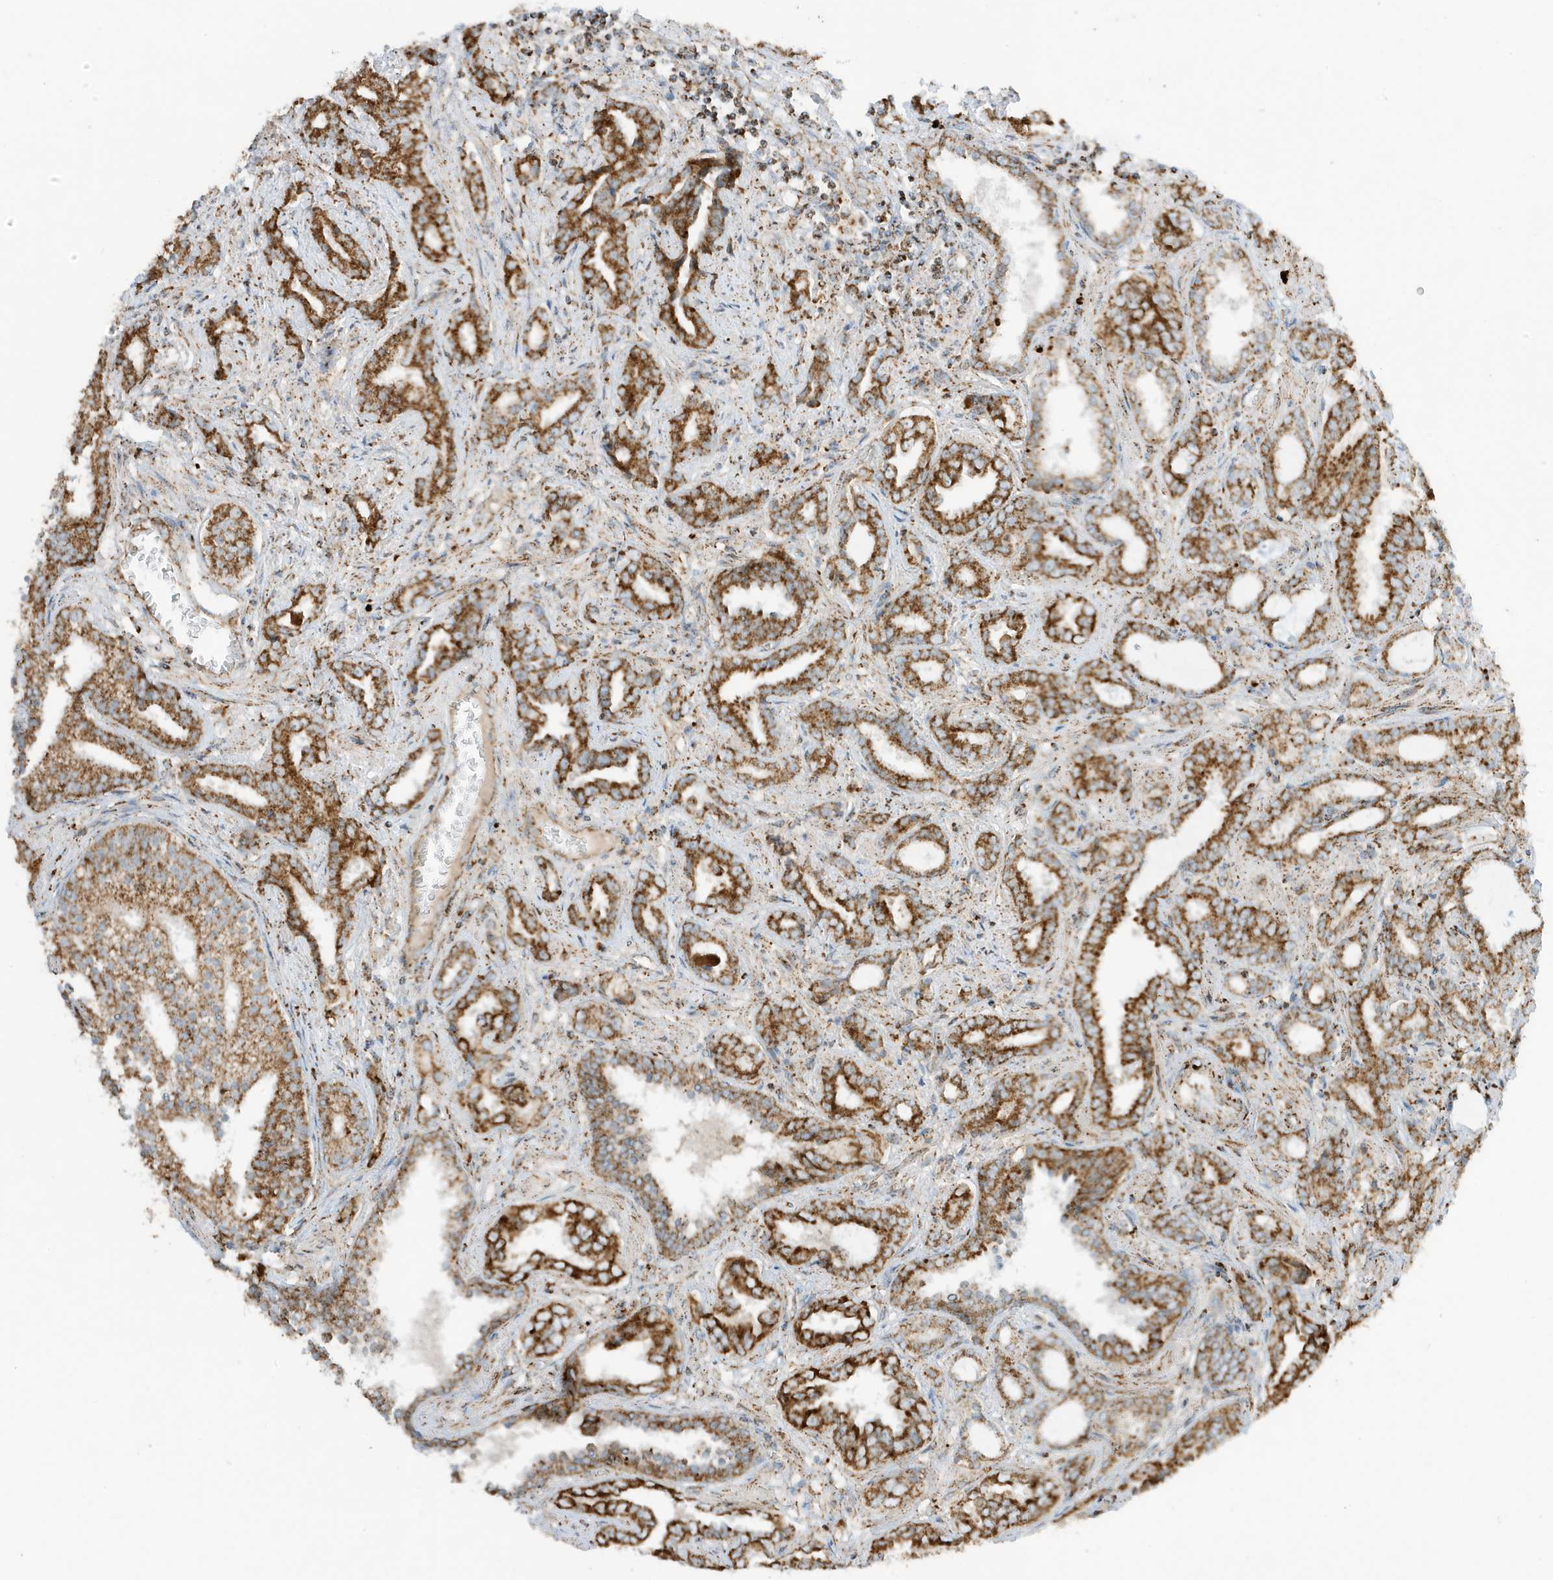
{"staining": {"intensity": "strong", "quantity": ">75%", "location": "cytoplasmic/membranous"}, "tissue": "prostate cancer", "cell_type": "Tumor cells", "image_type": "cancer", "snomed": [{"axis": "morphology", "description": "Adenocarcinoma, High grade"}, {"axis": "topography", "description": "Prostate and seminal vesicle, NOS"}], "caption": "Human prostate cancer (adenocarcinoma (high-grade)) stained with a brown dye reveals strong cytoplasmic/membranous positive expression in approximately >75% of tumor cells.", "gene": "ATP5ME", "patient": {"sex": "male", "age": 67}}